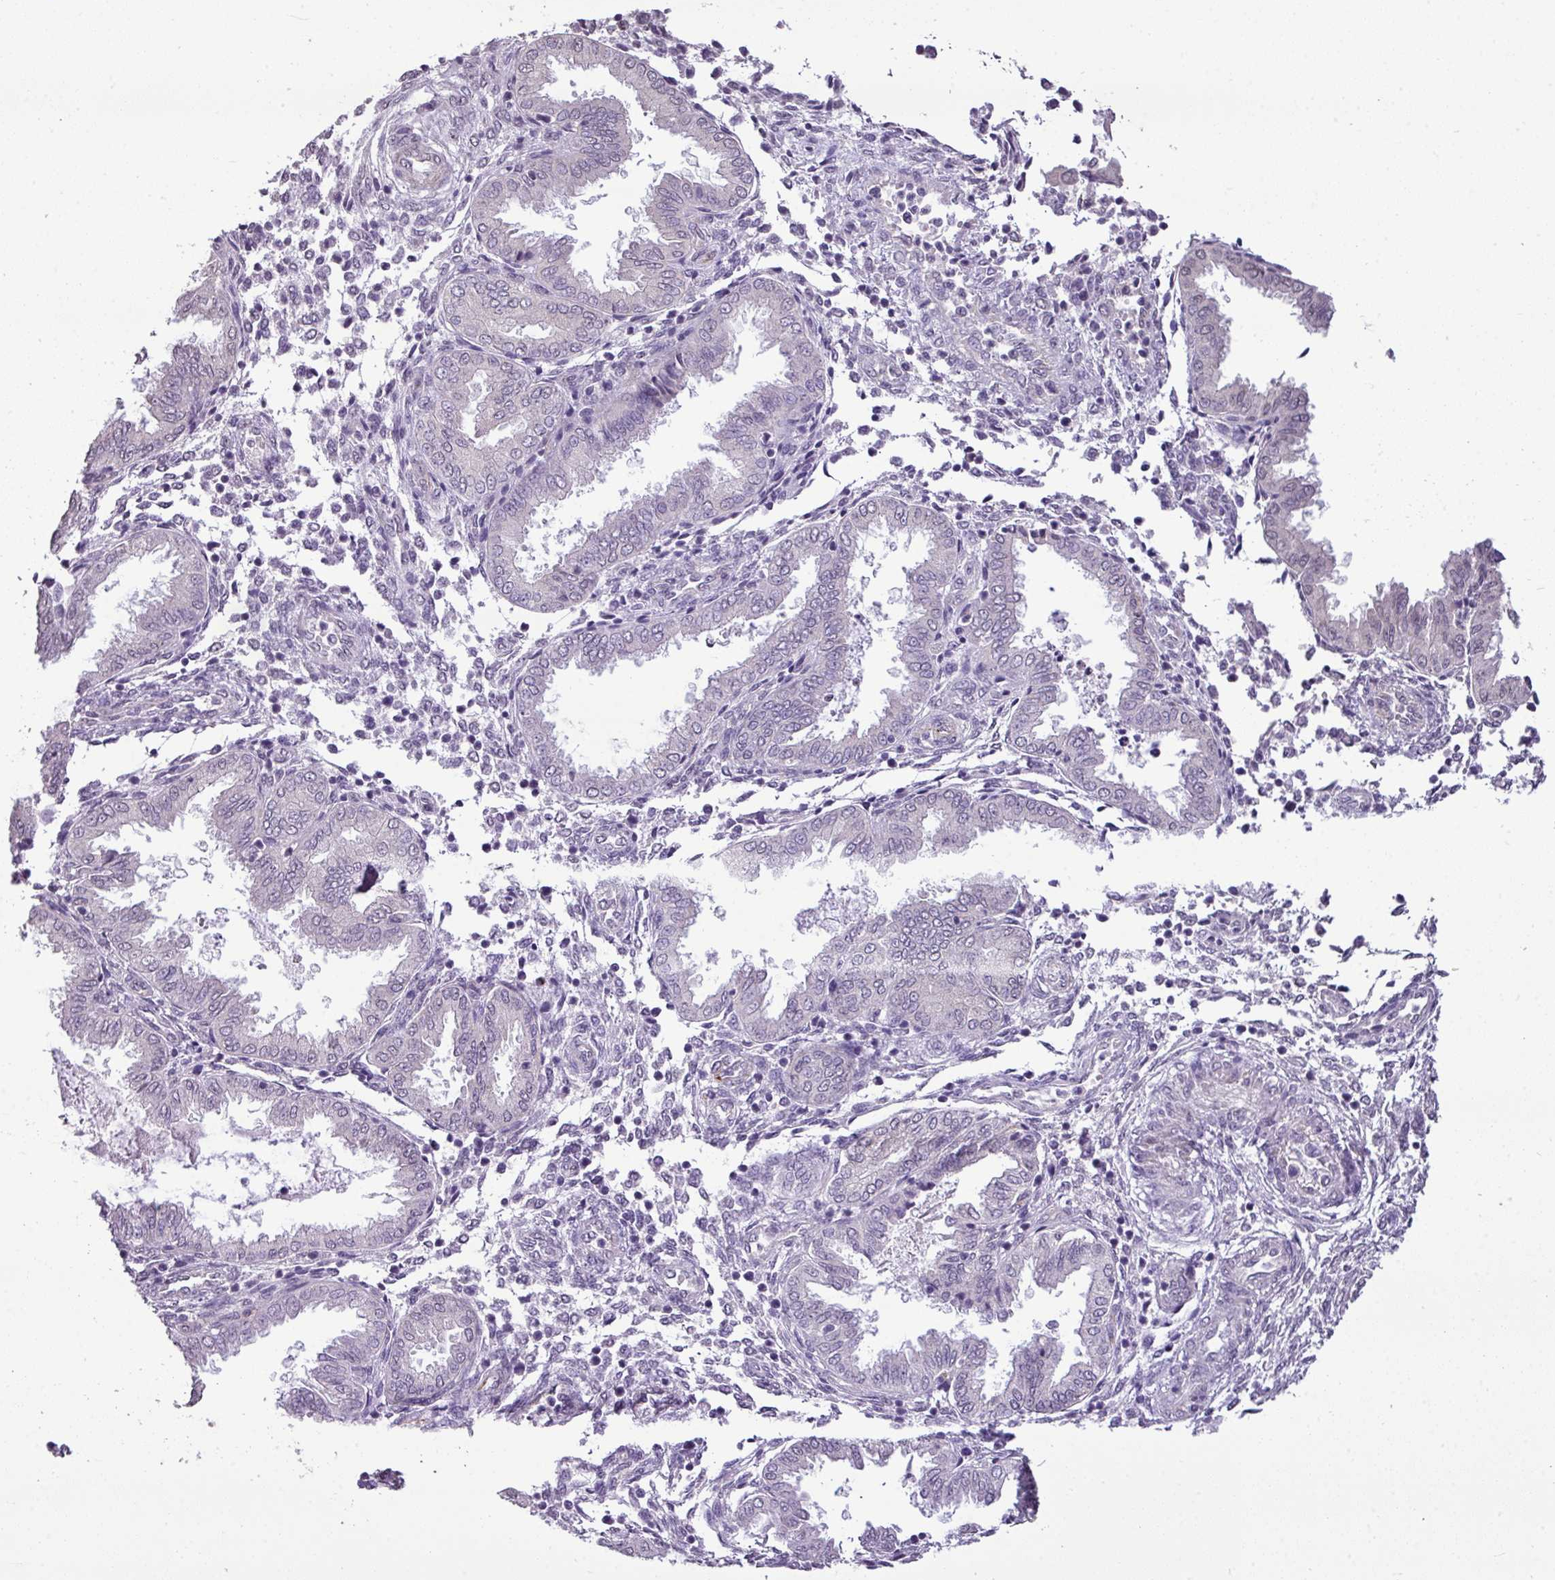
{"staining": {"intensity": "negative", "quantity": "none", "location": "none"}, "tissue": "endometrium", "cell_type": "Cells in endometrial stroma", "image_type": "normal", "snomed": [{"axis": "morphology", "description": "Normal tissue, NOS"}, {"axis": "topography", "description": "Endometrium"}], "caption": "This is an IHC histopathology image of unremarkable endometrium. There is no positivity in cells in endometrial stroma.", "gene": "ALDH2", "patient": {"sex": "female", "age": 33}}